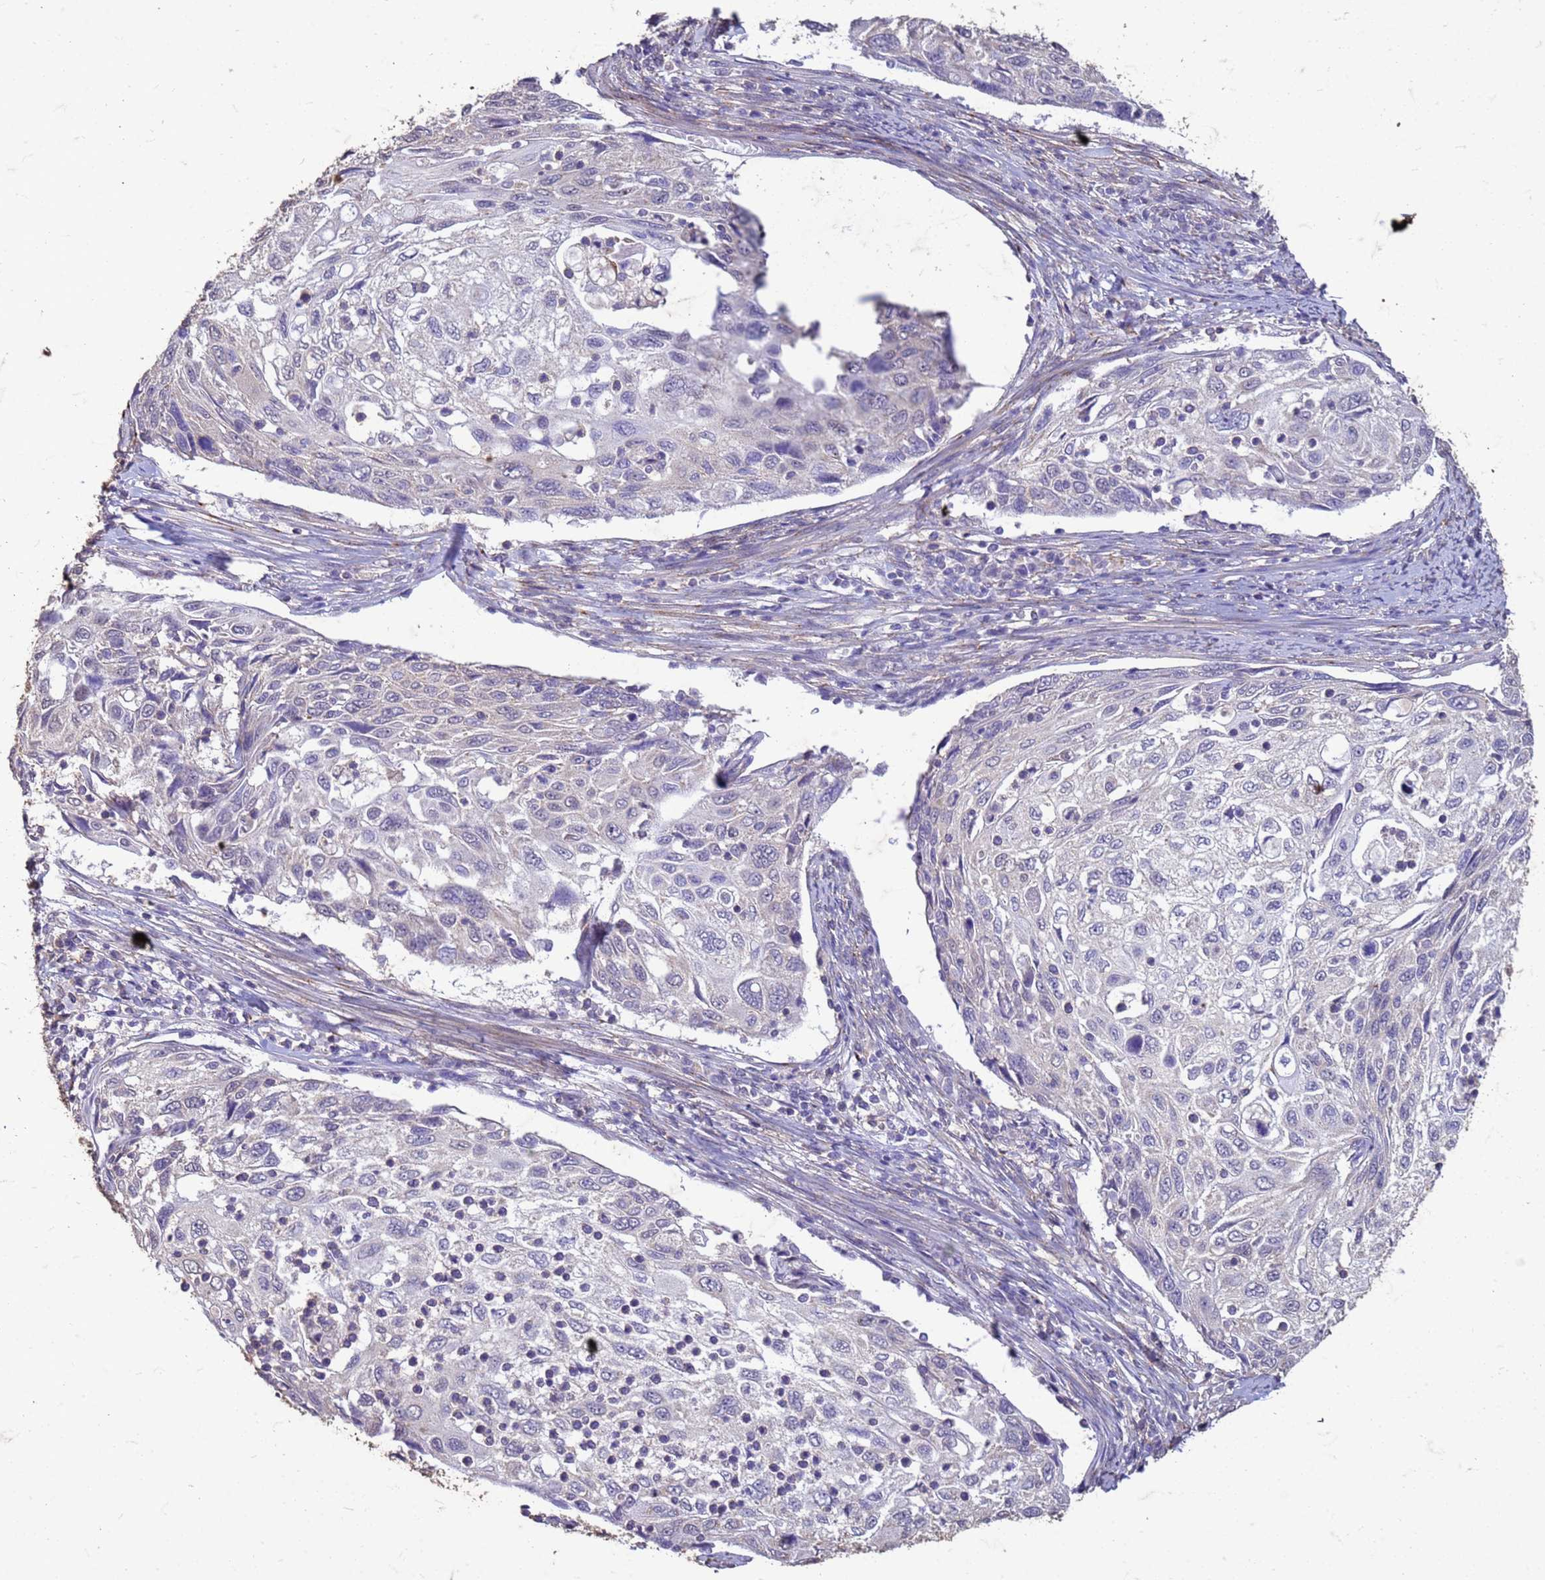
{"staining": {"intensity": "negative", "quantity": "none", "location": "none"}, "tissue": "cervical cancer", "cell_type": "Tumor cells", "image_type": "cancer", "snomed": [{"axis": "morphology", "description": "Squamous cell carcinoma, NOS"}, {"axis": "topography", "description": "Cervix"}], "caption": "Photomicrograph shows no protein positivity in tumor cells of cervical cancer (squamous cell carcinoma) tissue.", "gene": "SLC25A15", "patient": {"sex": "female", "age": 70}}